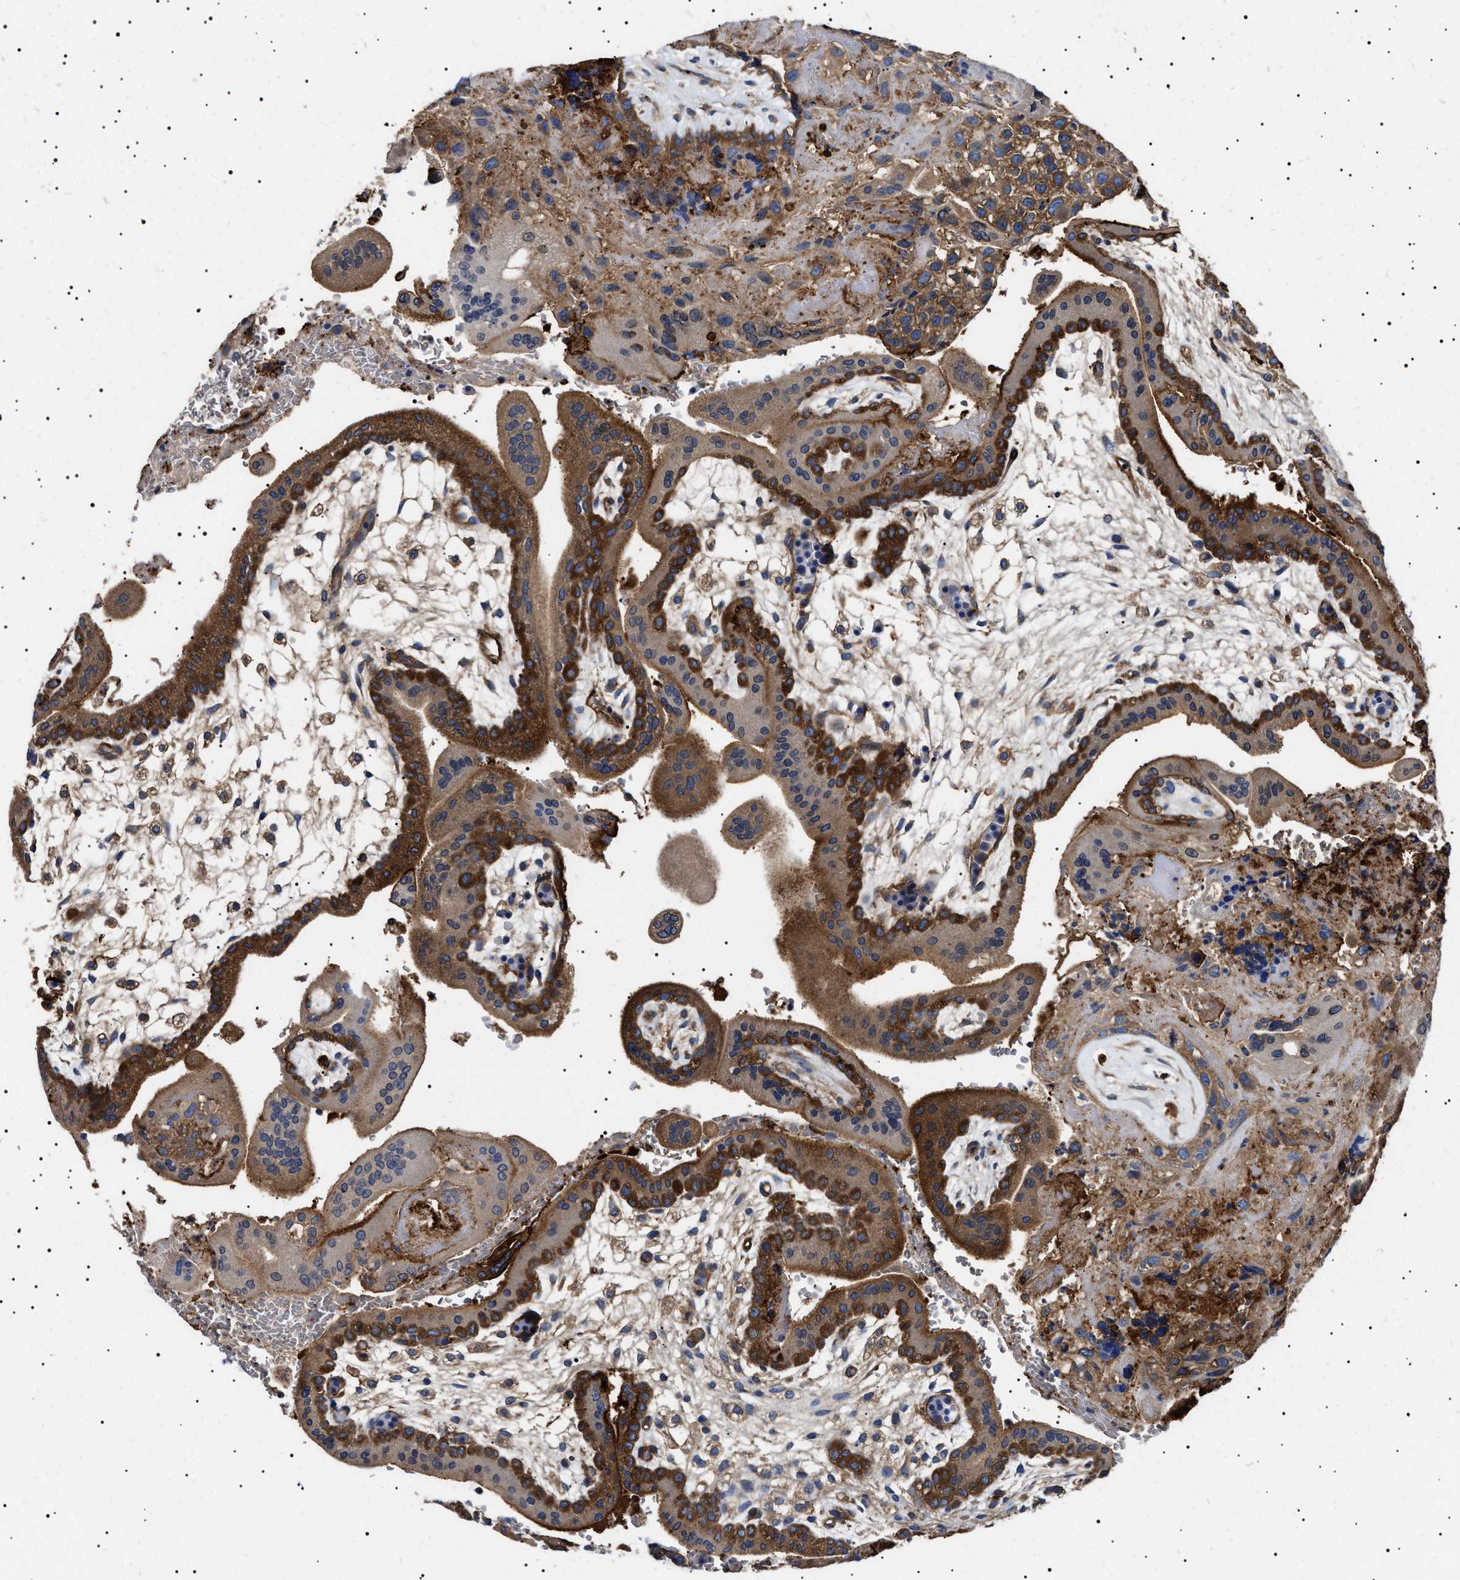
{"staining": {"intensity": "moderate", "quantity": ">75%", "location": "cytoplasmic/membranous"}, "tissue": "placenta", "cell_type": "Decidual cells", "image_type": "normal", "snomed": [{"axis": "morphology", "description": "Normal tissue, NOS"}, {"axis": "topography", "description": "Placenta"}], "caption": "An IHC photomicrograph of unremarkable tissue is shown. Protein staining in brown shows moderate cytoplasmic/membranous positivity in placenta within decidual cells.", "gene": "TPP2", "patient": {"sex": "female", "age": 35}}